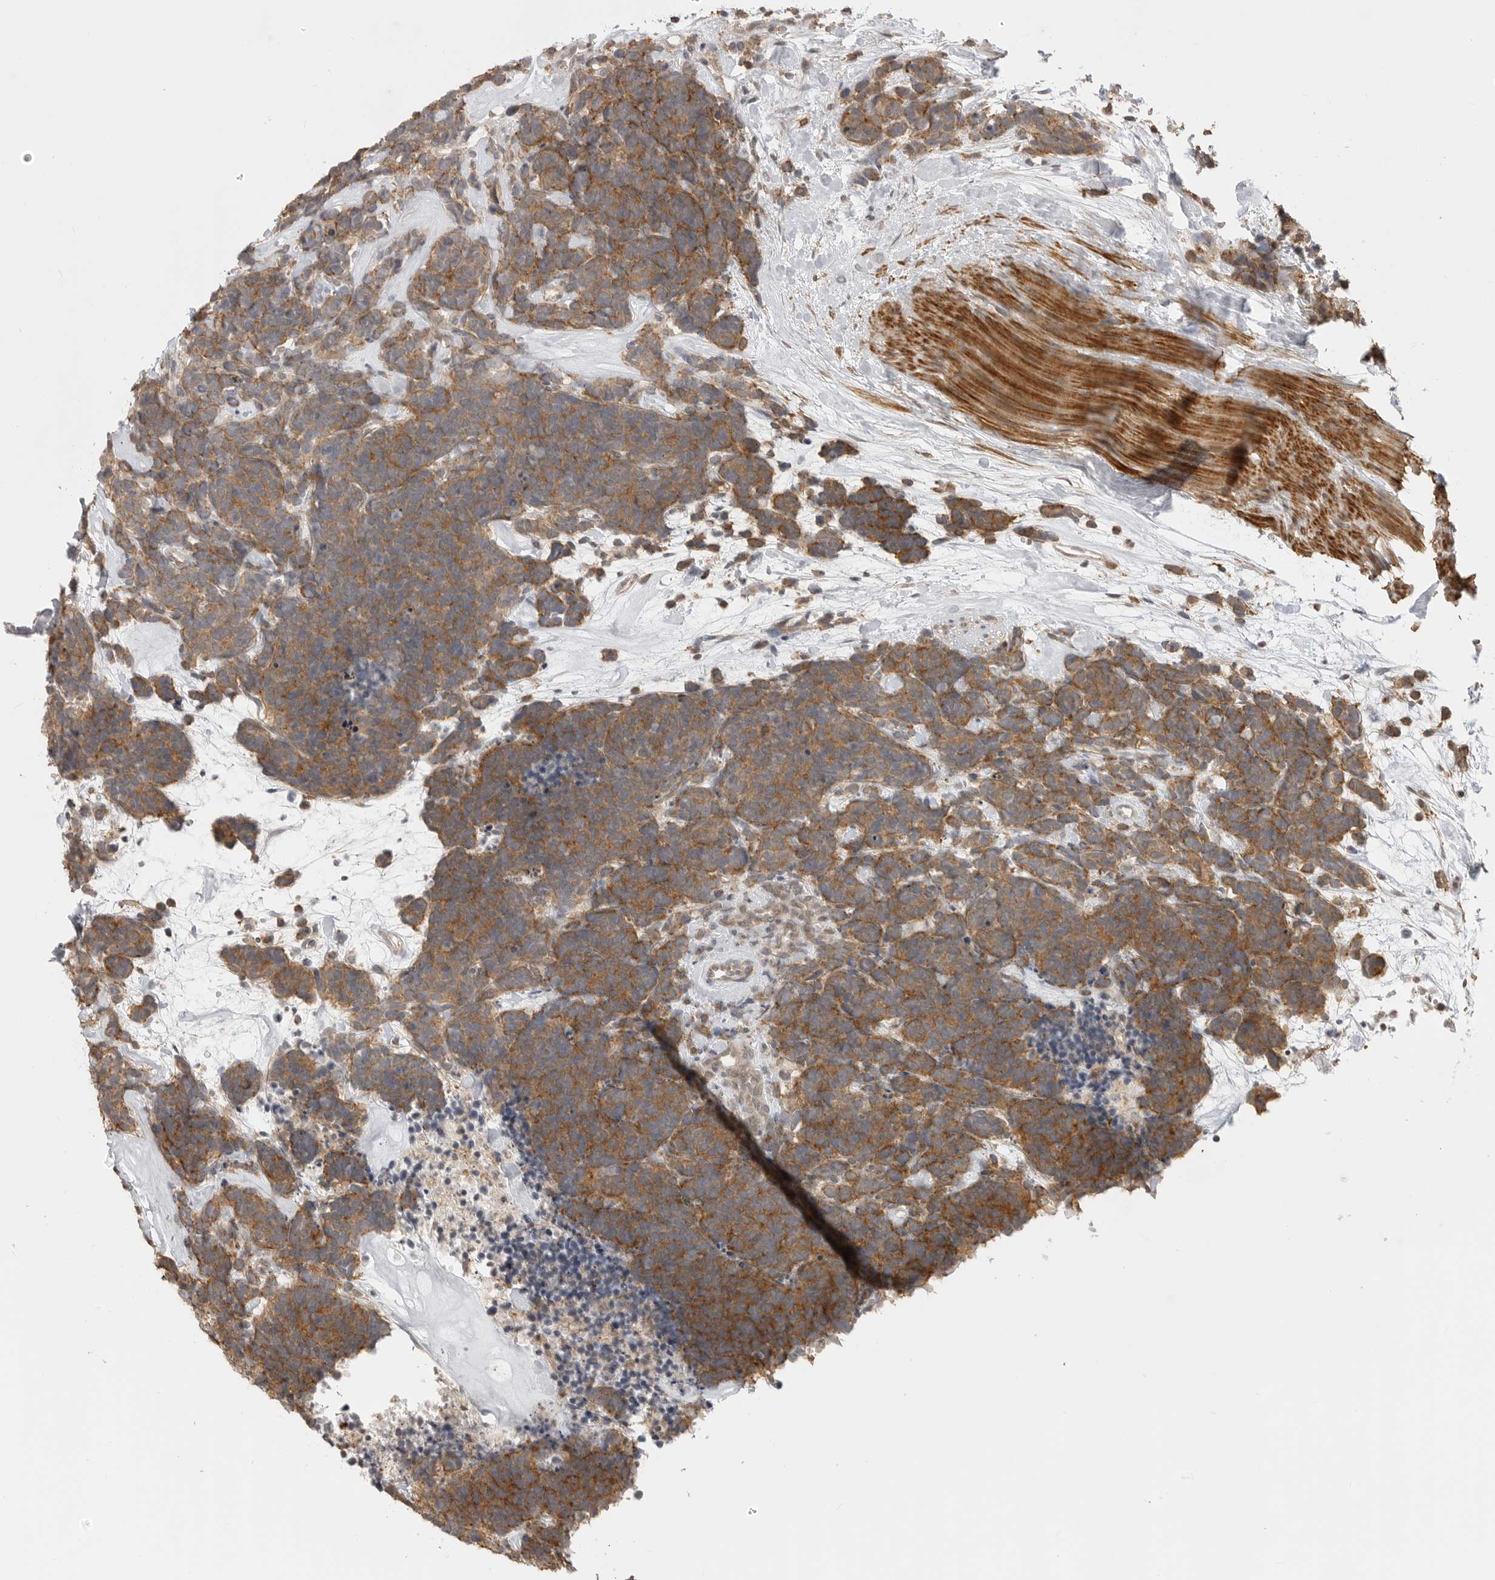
{"staining": {"intensity": "moderate", "quantity": ">75%", "location": "cytoplasmic/membranous"}, "tissue": "carcinoid", "cell_type": "Tumor cells", "image_type": "cancer", "snomed": [{"axis": "morphology", "description": "Carcinoma, NOS"}, {"axis": "morphology", "description": "Carcinoid, malignant, NOS"}, {"axis": "topography", "description": "Urinary bladder"}], "caption": "Tumor cells show medium levels of moderate cytoplasmic/membranous staining in about >75% of cells in human carcinoid. The protein is shown in brown color, while the nuclei are stained blue.", "gene": "GPC2", "patient": {"sex": "male", "age": 57}}